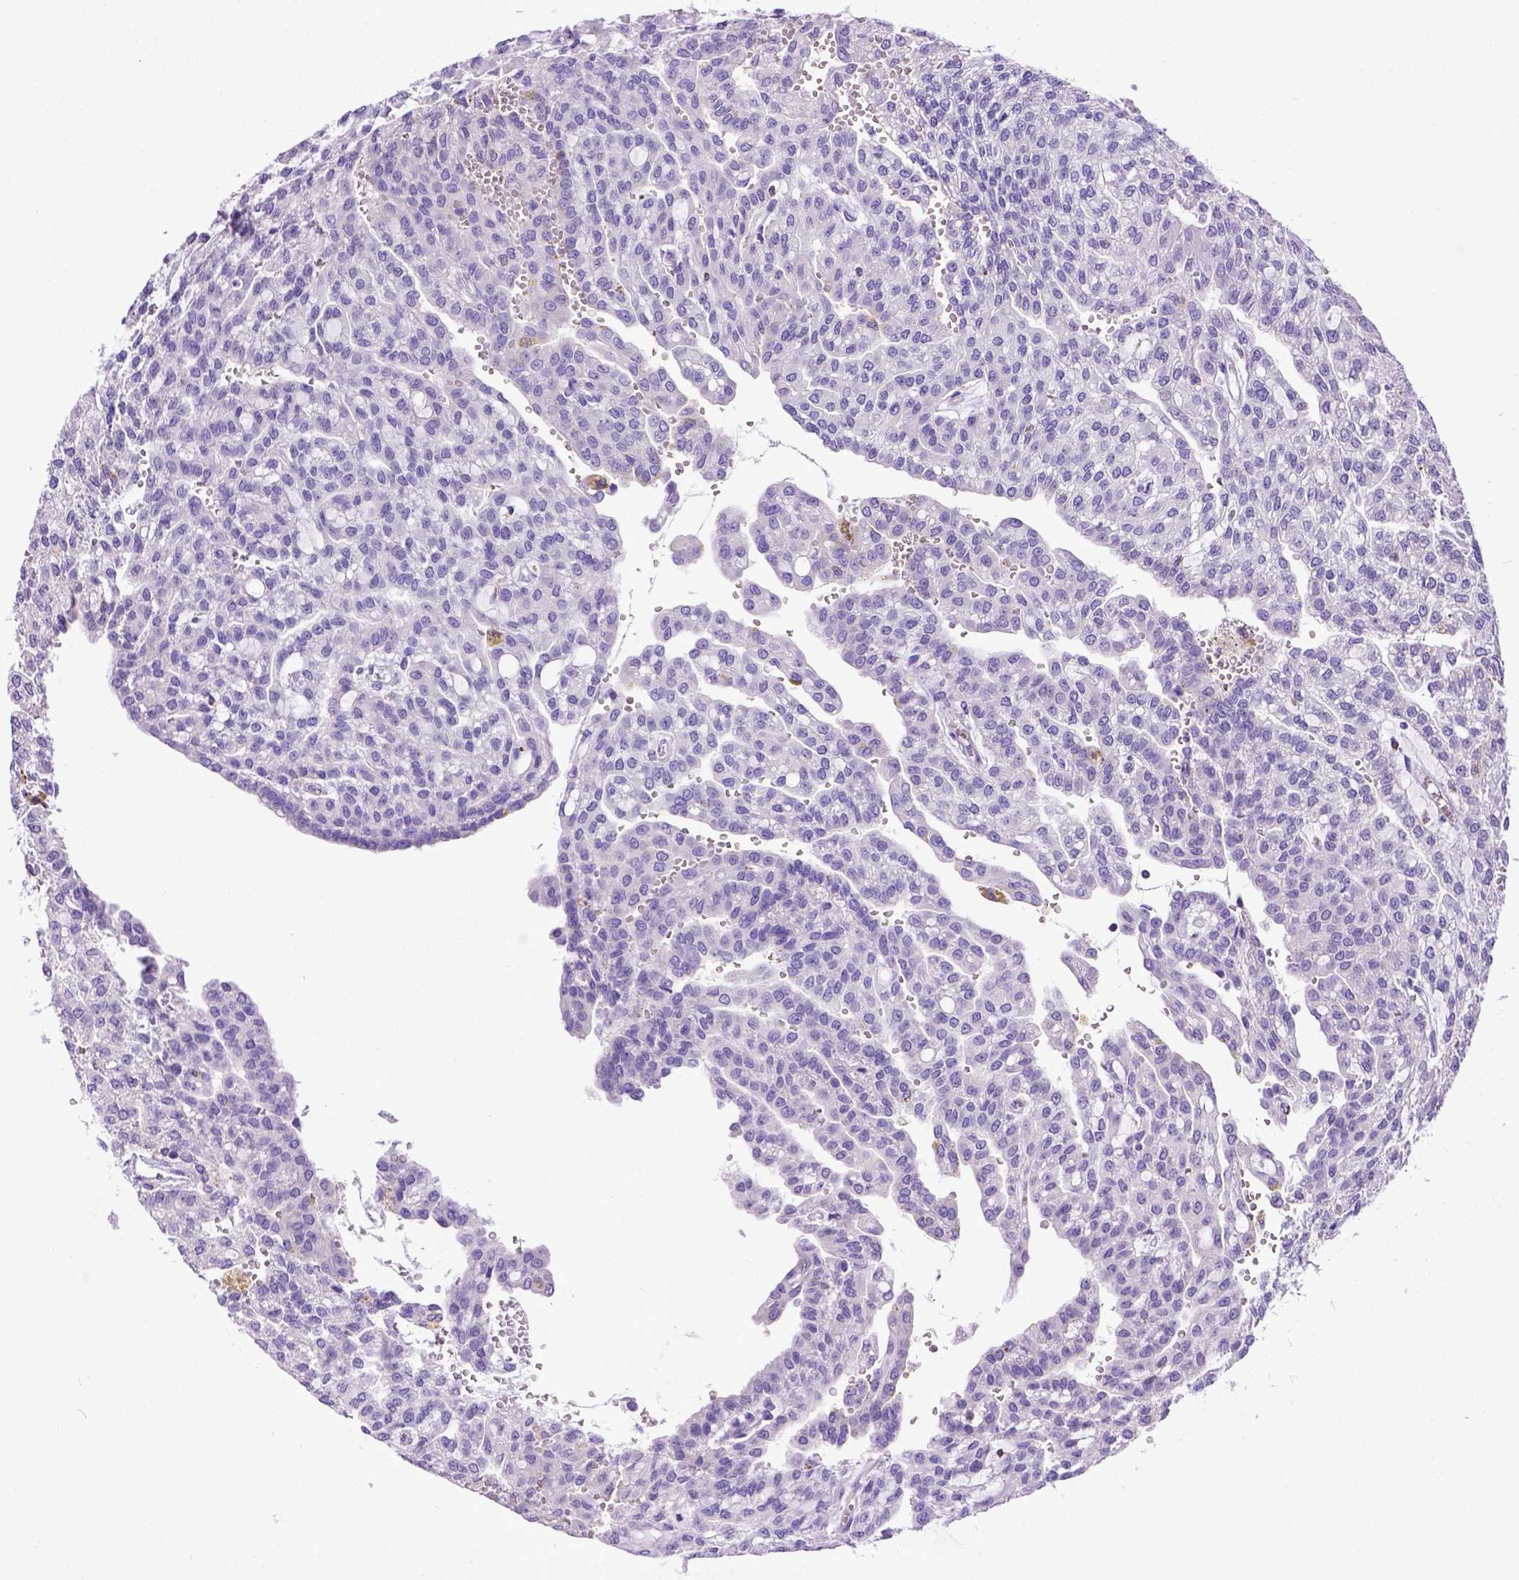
{"staining": {"intensity": "negative", "quantity": "none", "location": "none"}, "tissue": "renal cancer", "cell_type": "Tumor cells", "image_type": "cancer", "snomed": [{"axis": "morphology", "description": "Adenocarcinoma, NOS"}, {"axis": "topography", "description": "Kidney"}], "caption": "Immunohistochemistry (IHC) image of neoplastic tissue: human adenocarcinoma (renal) stained with DAB (3,3'-diaminobenzidine) shows no significant protein positivity in tumor cells.", "gene": "SPEF1", "patient": {"sex": "male", "age": 63}}